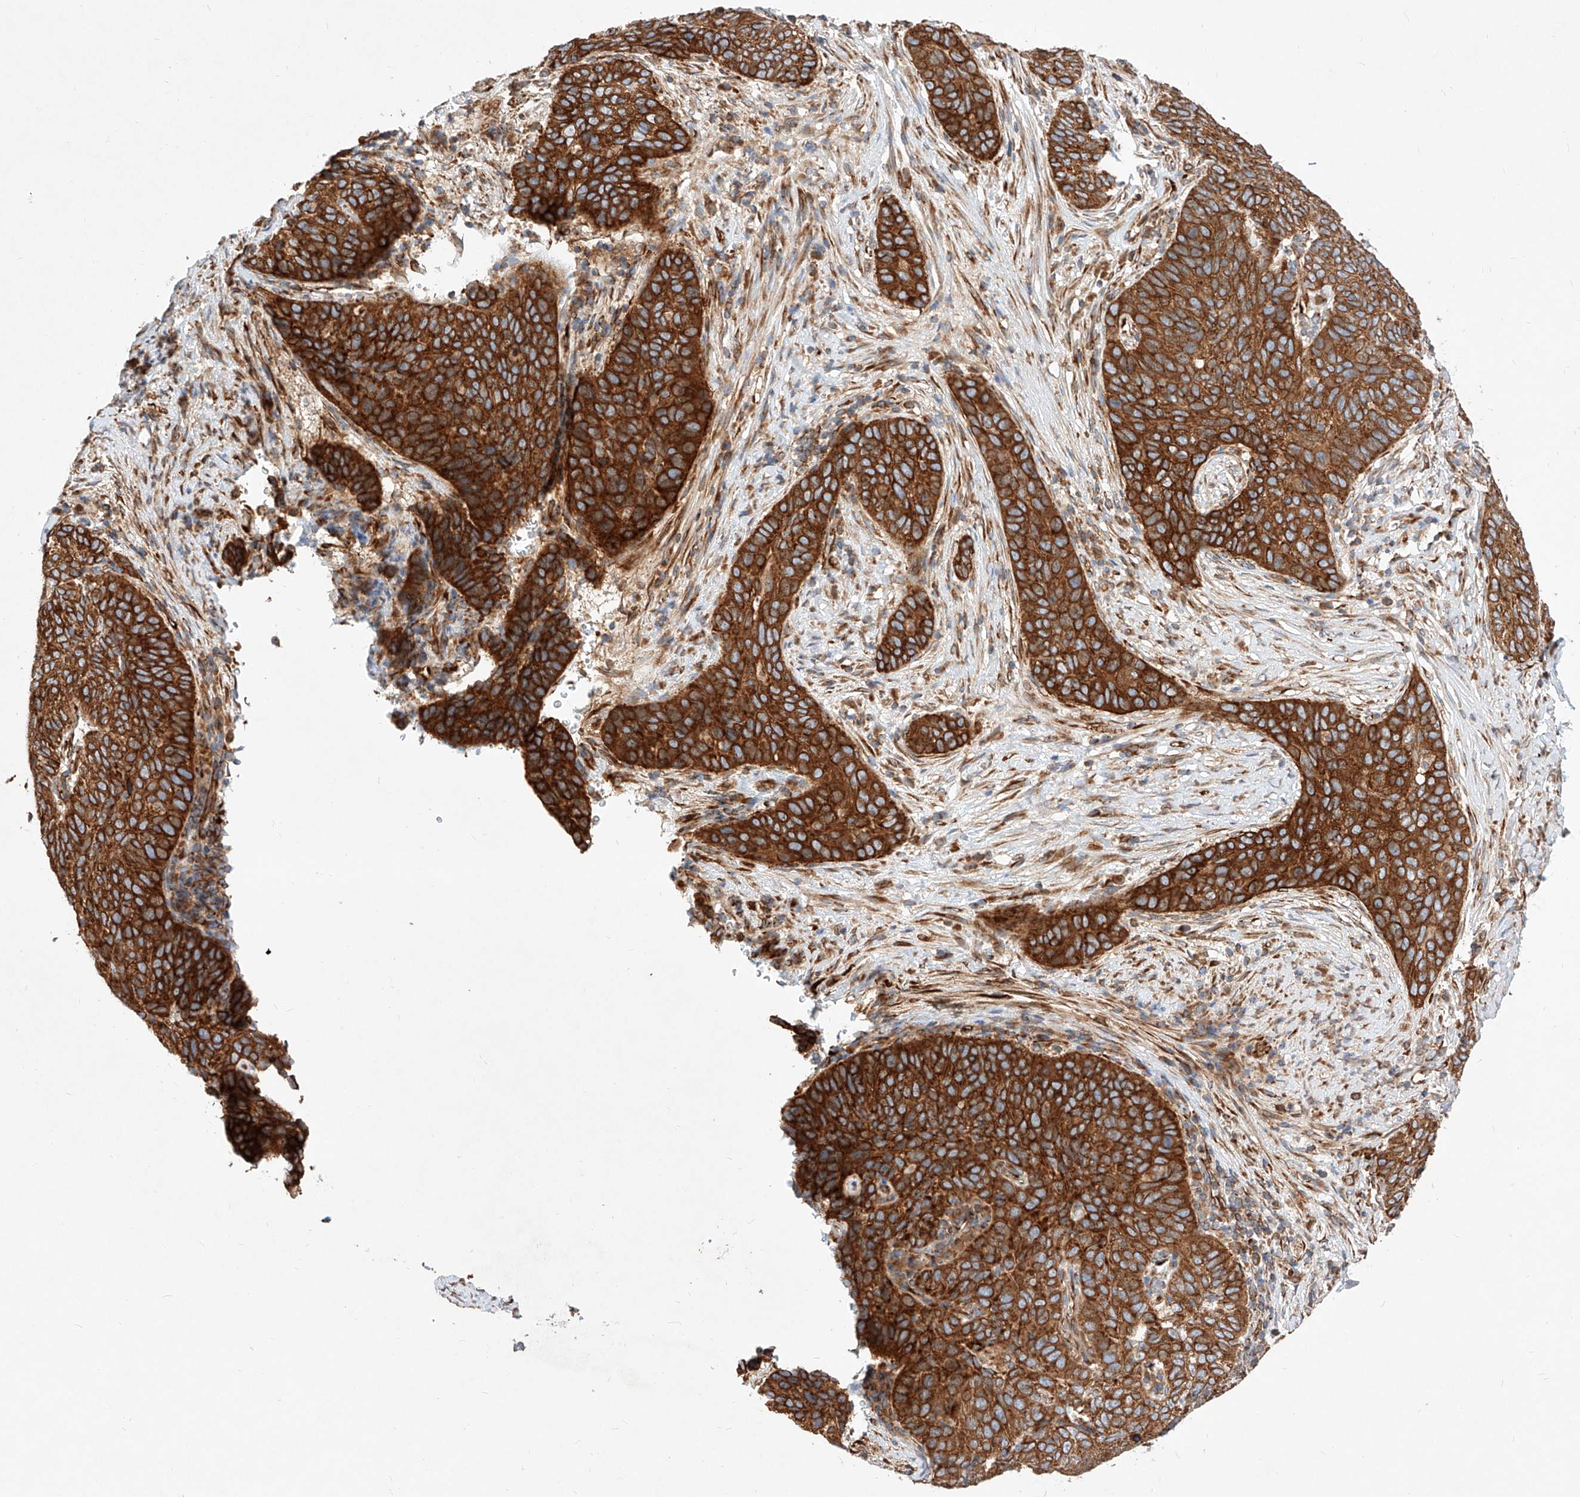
{"staining": {"intensity": "strong", "quantity": ">75%", "location": "cytoplasmic/membranous"}, "tissue": "cervical cancer", "cell_type": "Tumor cells", "image_type": "cancer", "snomed": [{"axis": "morphology", "description": "Squamous cell carcinoma, NOS"}, {"axis": "topography", "description": "Cervix"}], "caption": "There is high levels of strong cytoplasmic/membranous positivity in tumor cells of cervical cancer (squamous cell carcinoma), as demonstrated by immunohistochemical staining (brown color).", "gene": "CSGALNACT2", "patient": {"sex": "female", "age": 60}}